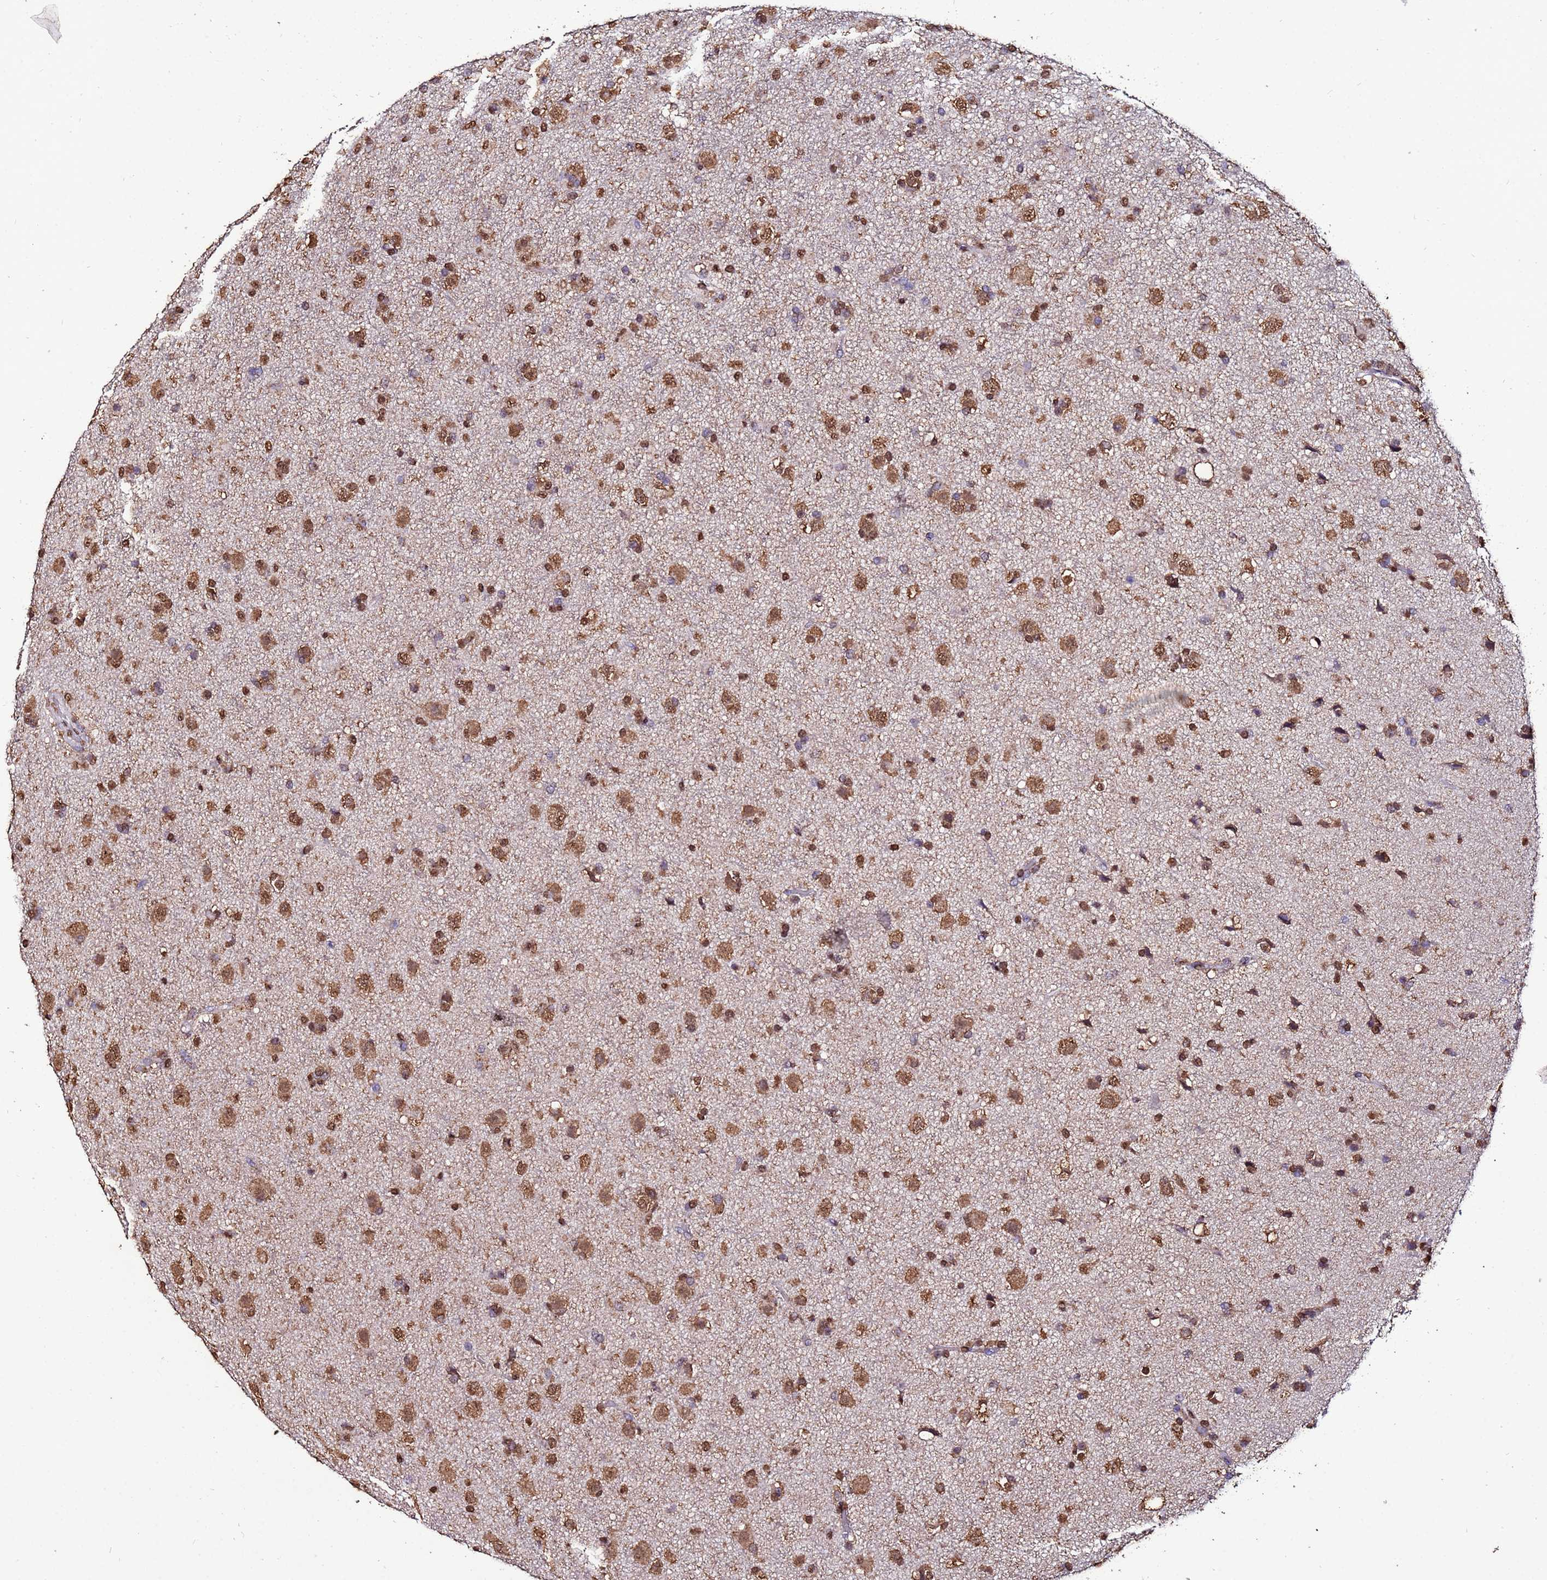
{"staining": {"intensity": "strong", "quantity": ">75%", "location": "cytoplasmic/membranous,nuclear"}, "tissue": "glioma", "cell_type": "Tumor cells", "image_type": "cancer", "snomed": [{"axis": "morphology", "description": "Glioma, malignant, Low grade"}, {"axis": "topography", "description": "Brain"}], "caption": "Immunohistochemical staining of malignant glioma (low-grade) shows high levels of strong cytoplasmic/membranous and nuclear positivity in approximately >75% of tumor cells.", "gene": "TRIP6", "patient": {"sex": "male", "age": 65}}